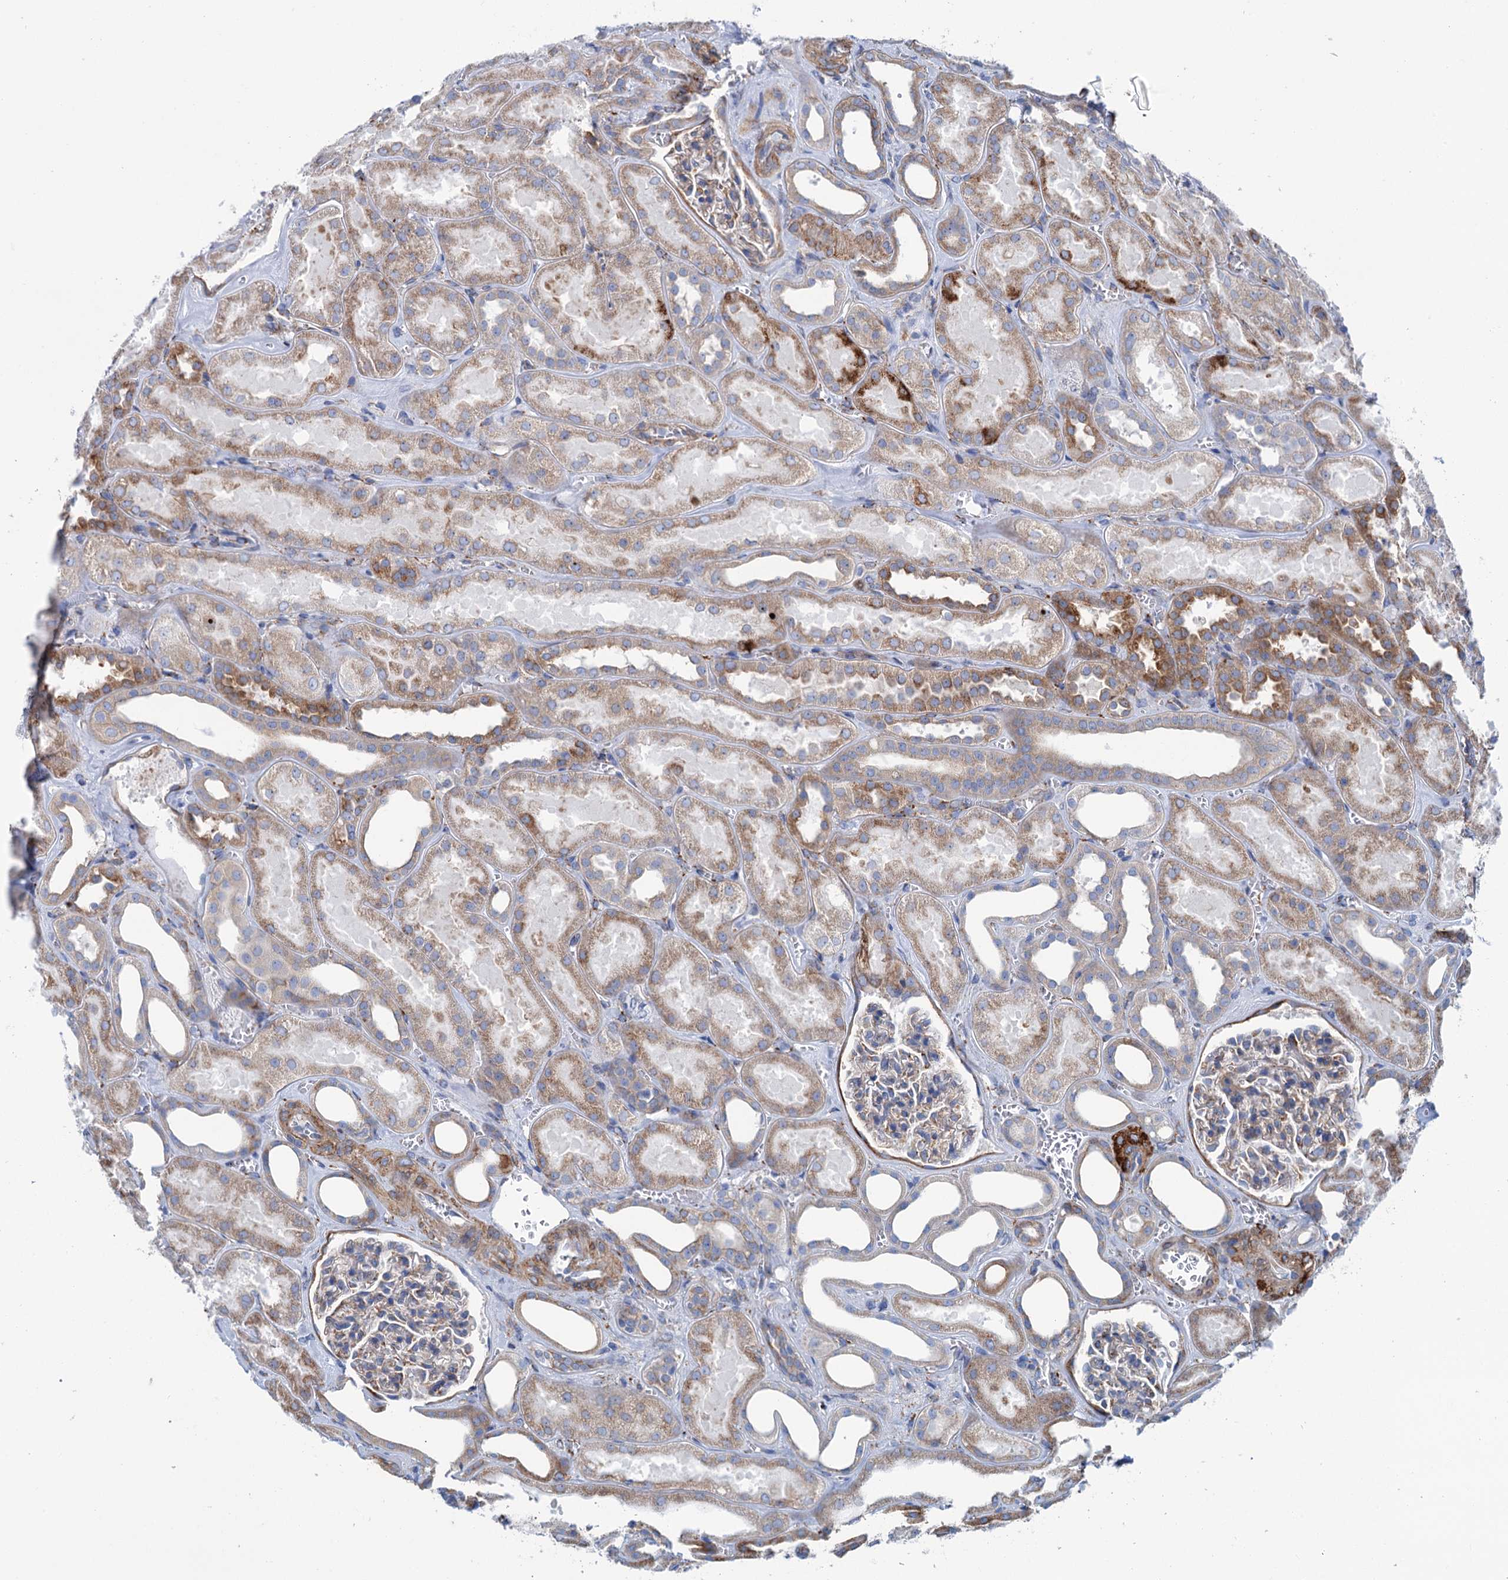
{"staining": {"intensity": "weak", "quantity": "25%-75%", "location": "cytoplasmic/membranous"}, "tissue": "kidney", "cell_type": "Cells in glomeruli", "image_type": "normal", "snomed": [{"axis": "morphology", "description": "Normal tissue, NOS"}, {"axis": "morphology", "description": "Adenocarcinoma, NOS"}, {"axis": "topography", "description": "Kidney"}], "caption": "Normal kidney was stained to show a protein in brown. There is low levels of weak cytoplasmic/membranous positivity in about 25%-75% of cells in glomeruli. (DAB (3,3'-diaminobenzidine) = brown stain, brightfield microscopy at high magnification).", "gene": "SHE", "patient": {"sex": "female", "age": 68}}